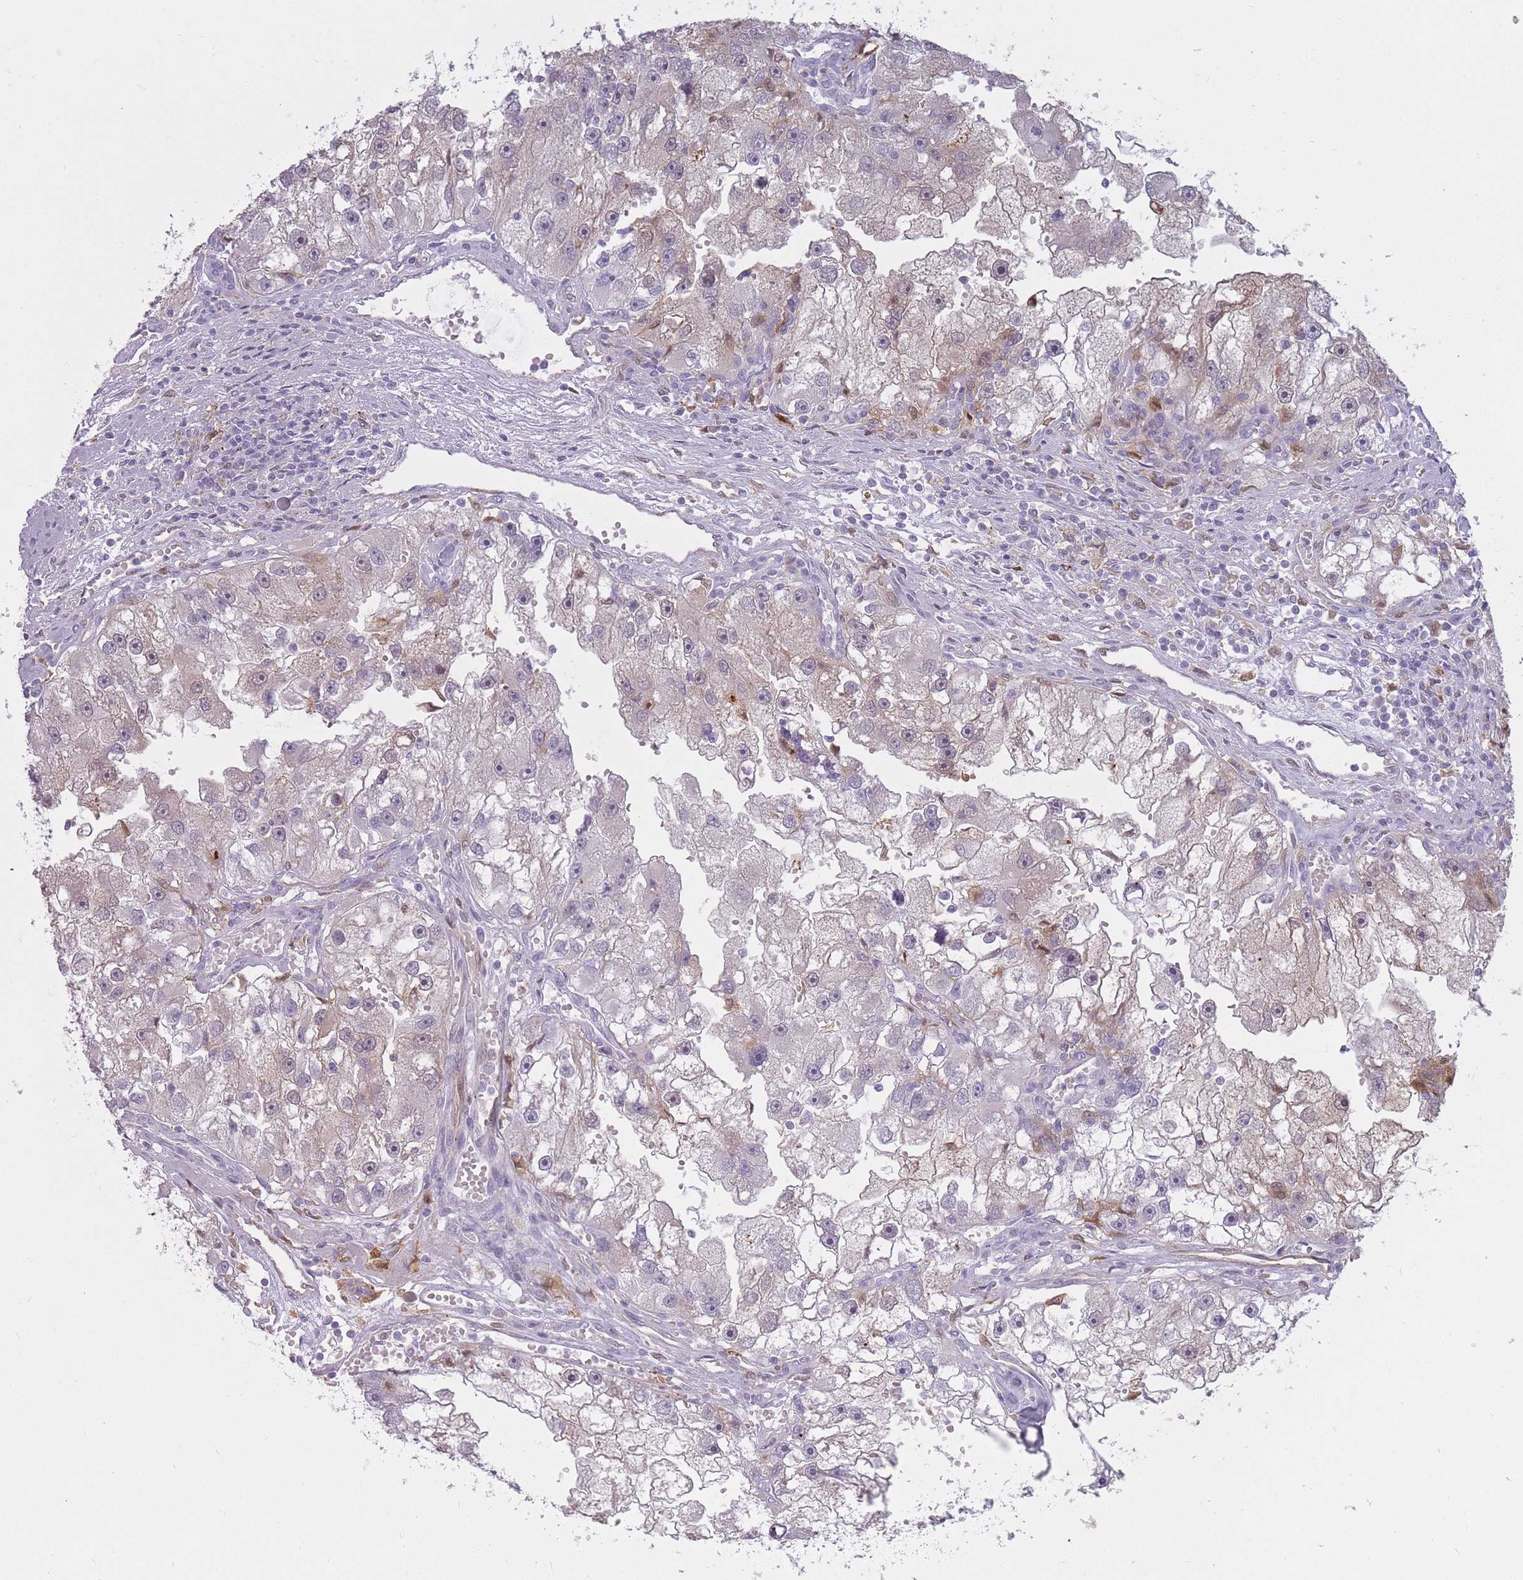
{"staining": {"intensity": "weak", "quantity": "<25%", "location": "cytoplasmic/membranous"}, "tissue": "renal cancer", "cell_type": "Tumor cells", "image_type": "cancer", "snomed": [{"axis": "morphology", "description": "Adenocarcinoma, NOS"}, {"axis": "topography", "description": "Kidney"}], "caption": "A micrograph of renal cancer stained for a protein exhibits no brown staining in tumor cells.", "gene": "LGALS9", "patient": {"sex": "male", "age": 63}}